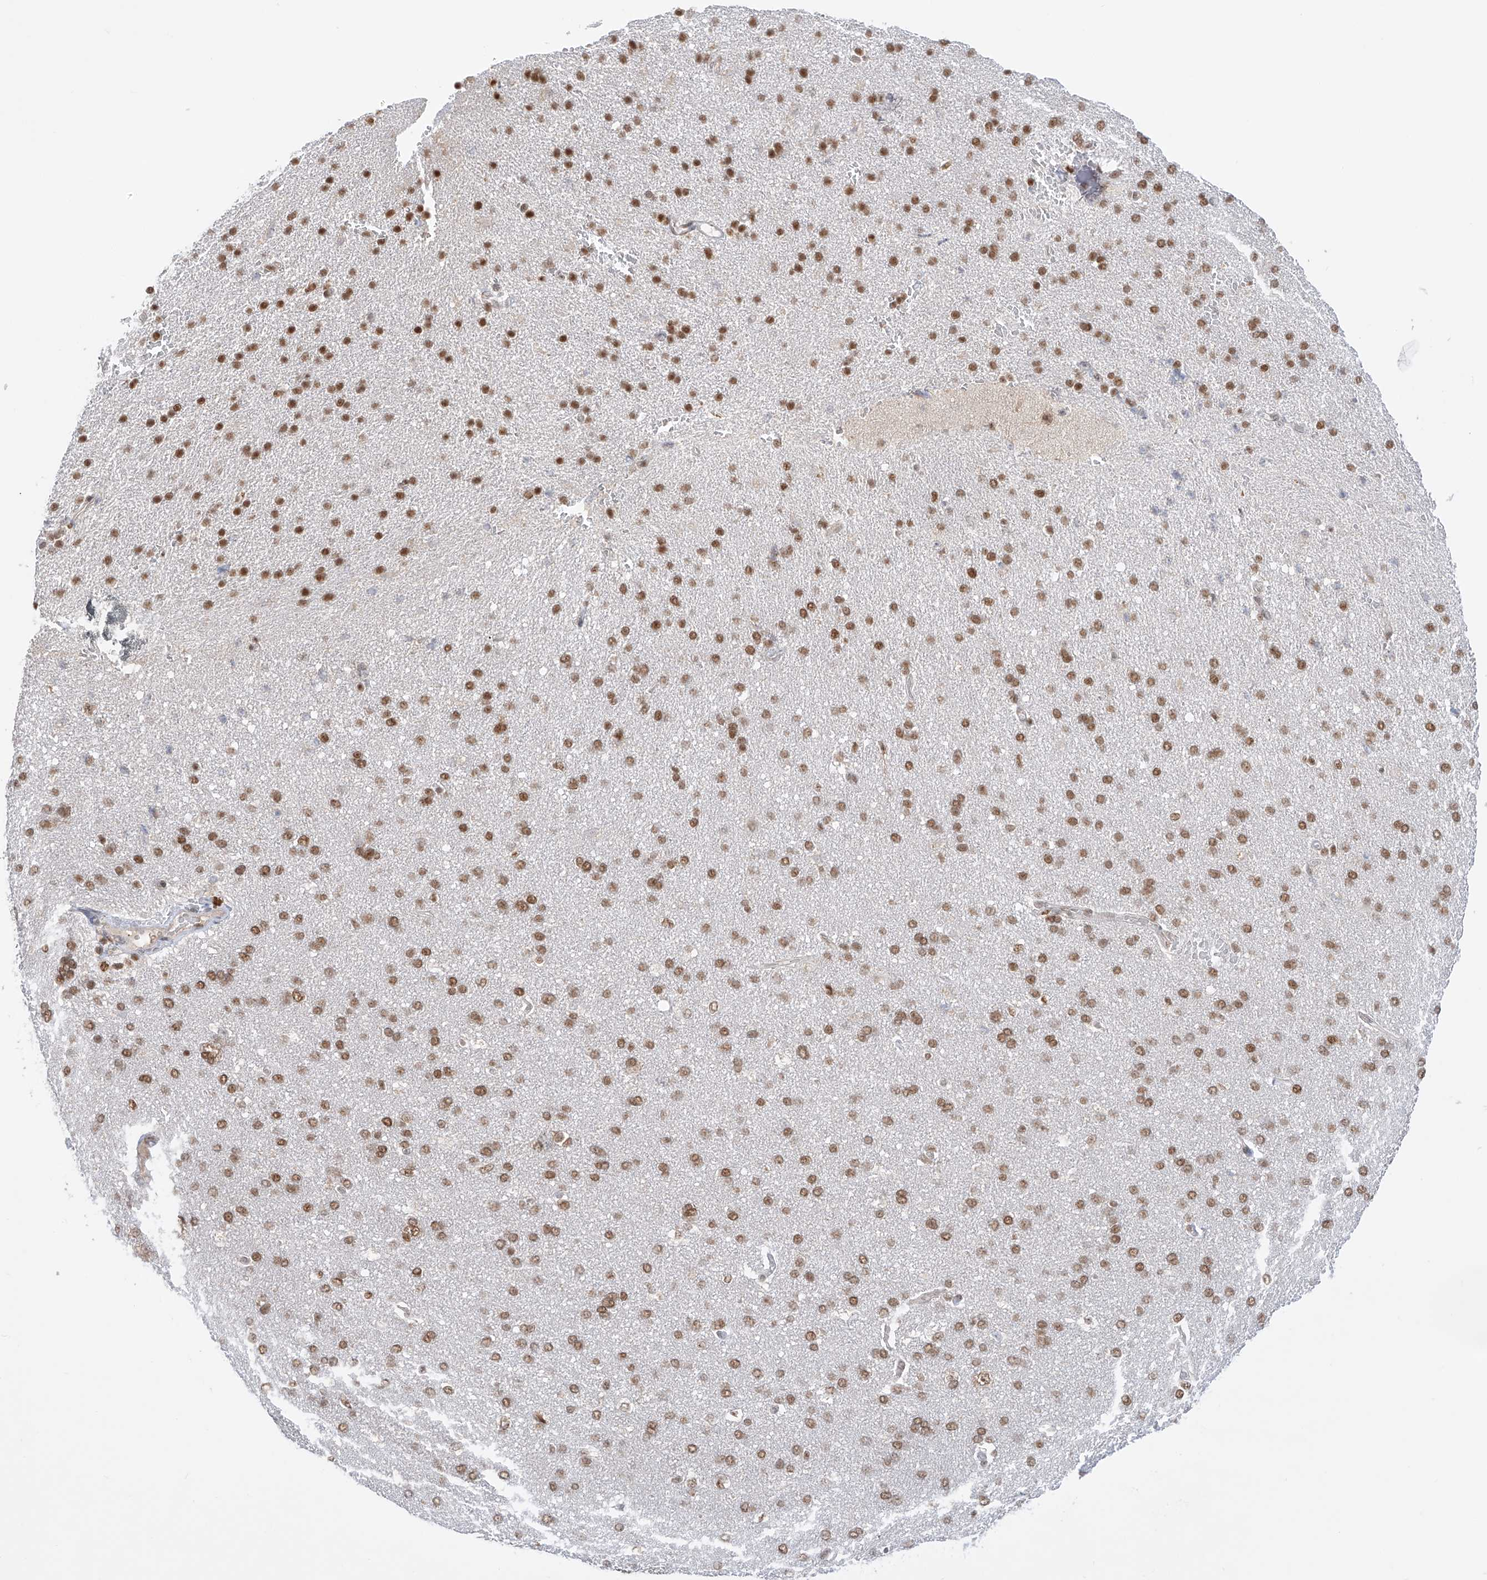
{"staining": {"intensity": "weak", "quantity": "<25%", "location": "nuclear"}, "tissue": "cerebral cortex", "cell_type": "Endothelial cells", "image_type": "normal", "snomed": [{"axis": "morphology", "description": "Normal tissue, NOS"}, {"axis": "topography", "description": "Cerebral cortex"}], "caption": "The image reveals no significant staining in endothelial cells of cerebral cortex.", "gene": "POGK", "patient": {"sex": "male", "age": 62}}